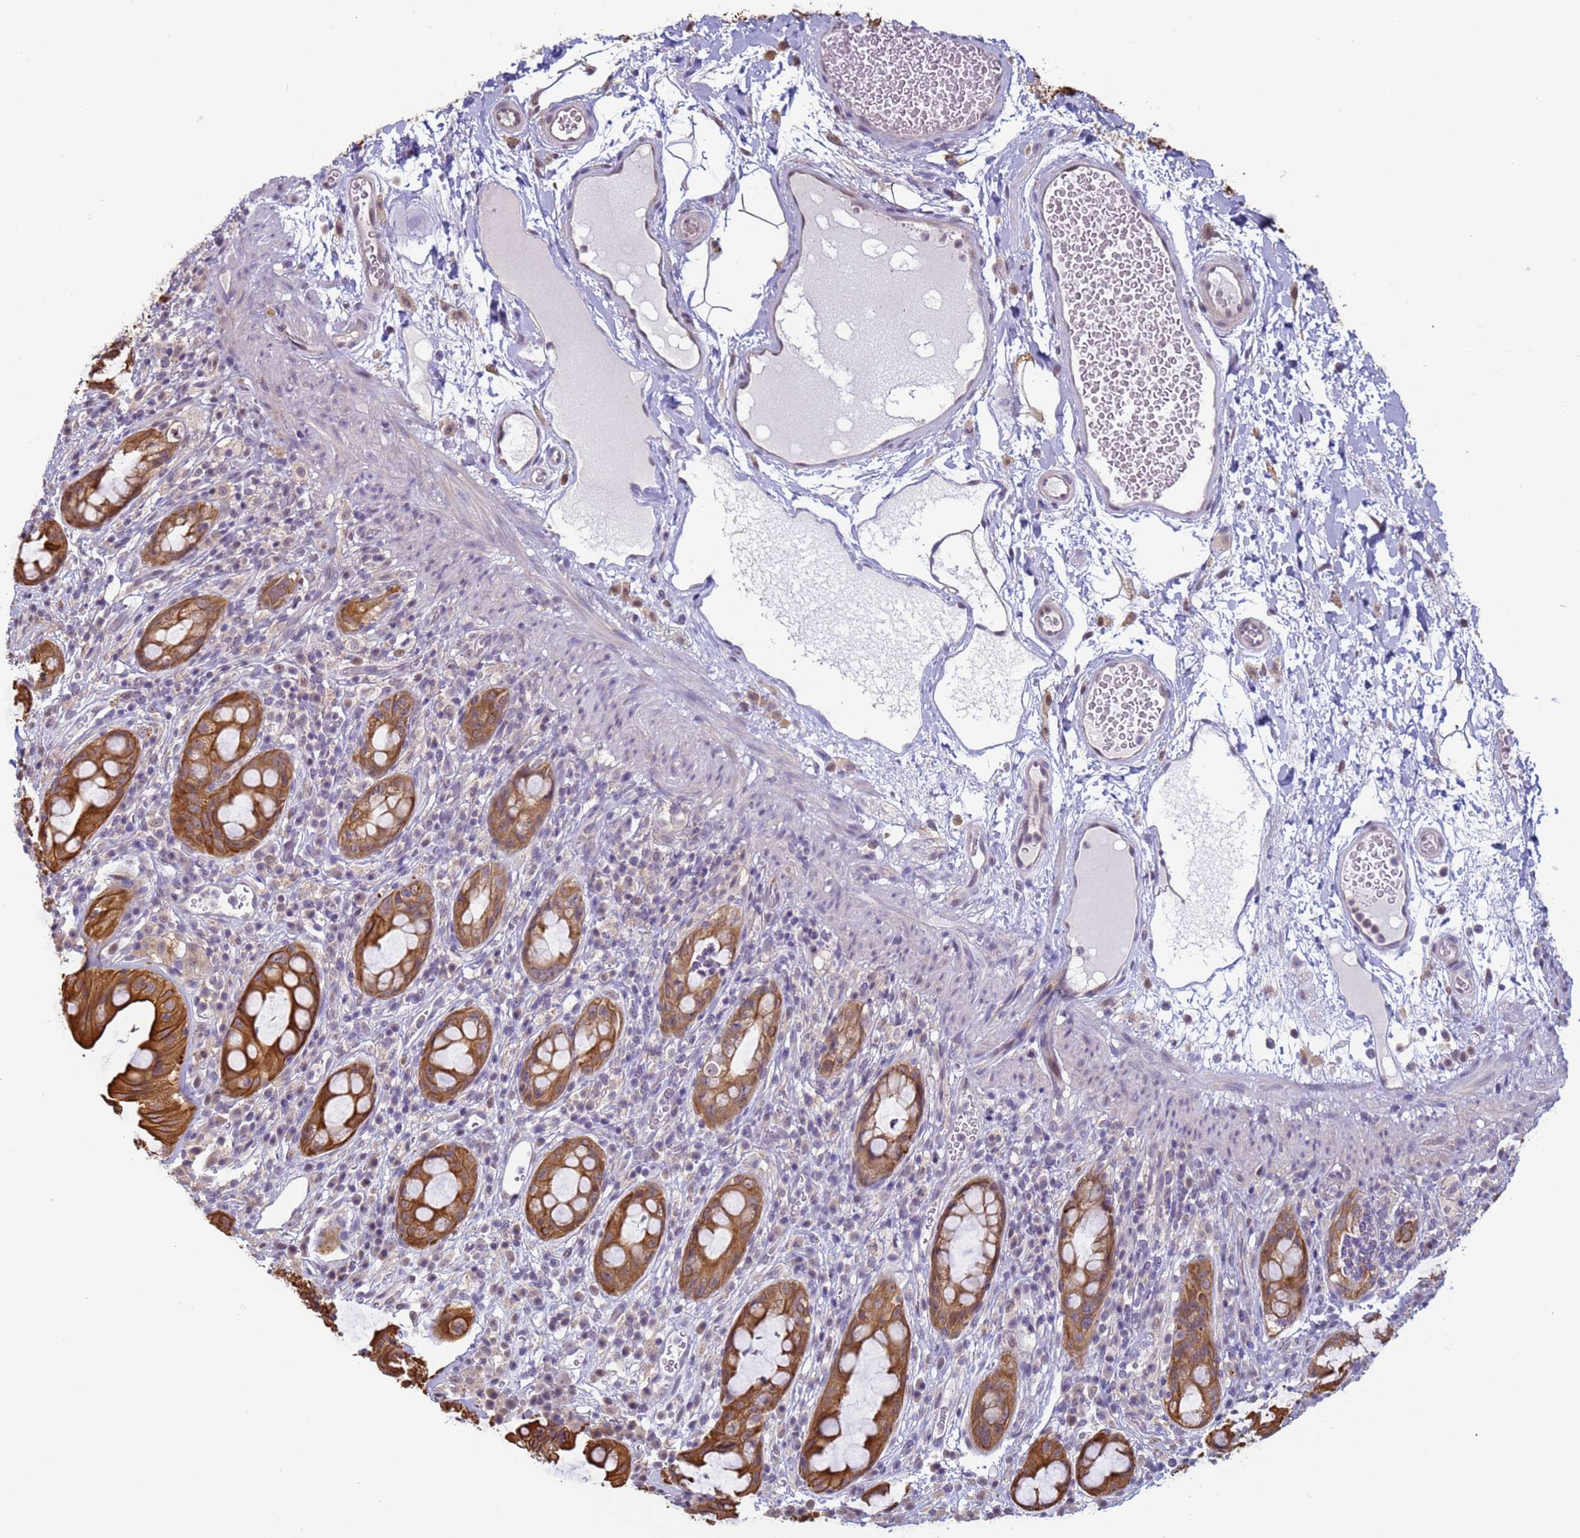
{"staining": {"intensity": "strong", "quantity": ">75%", "location": "cytoplasmic/membranous"}, "tissue": "rectum", "cell_type": "Glandular cells", "image_type": "normal", "snomed": [{"axis": "morphology", "description": "Normal tissue, NOS"}, {"axis": "topography", "description": "Rectum"}], "caption": "Rectum stained with DAB immunohistochemistry reveals high levels of strong cytoplasmic/membranous staining in approximately >75% of glandular cells. Ihc stains the protein in brown and the nuclei are stained blue.", "gene": "VWA3A", "patient": {"sex": "female", "age": 57}}